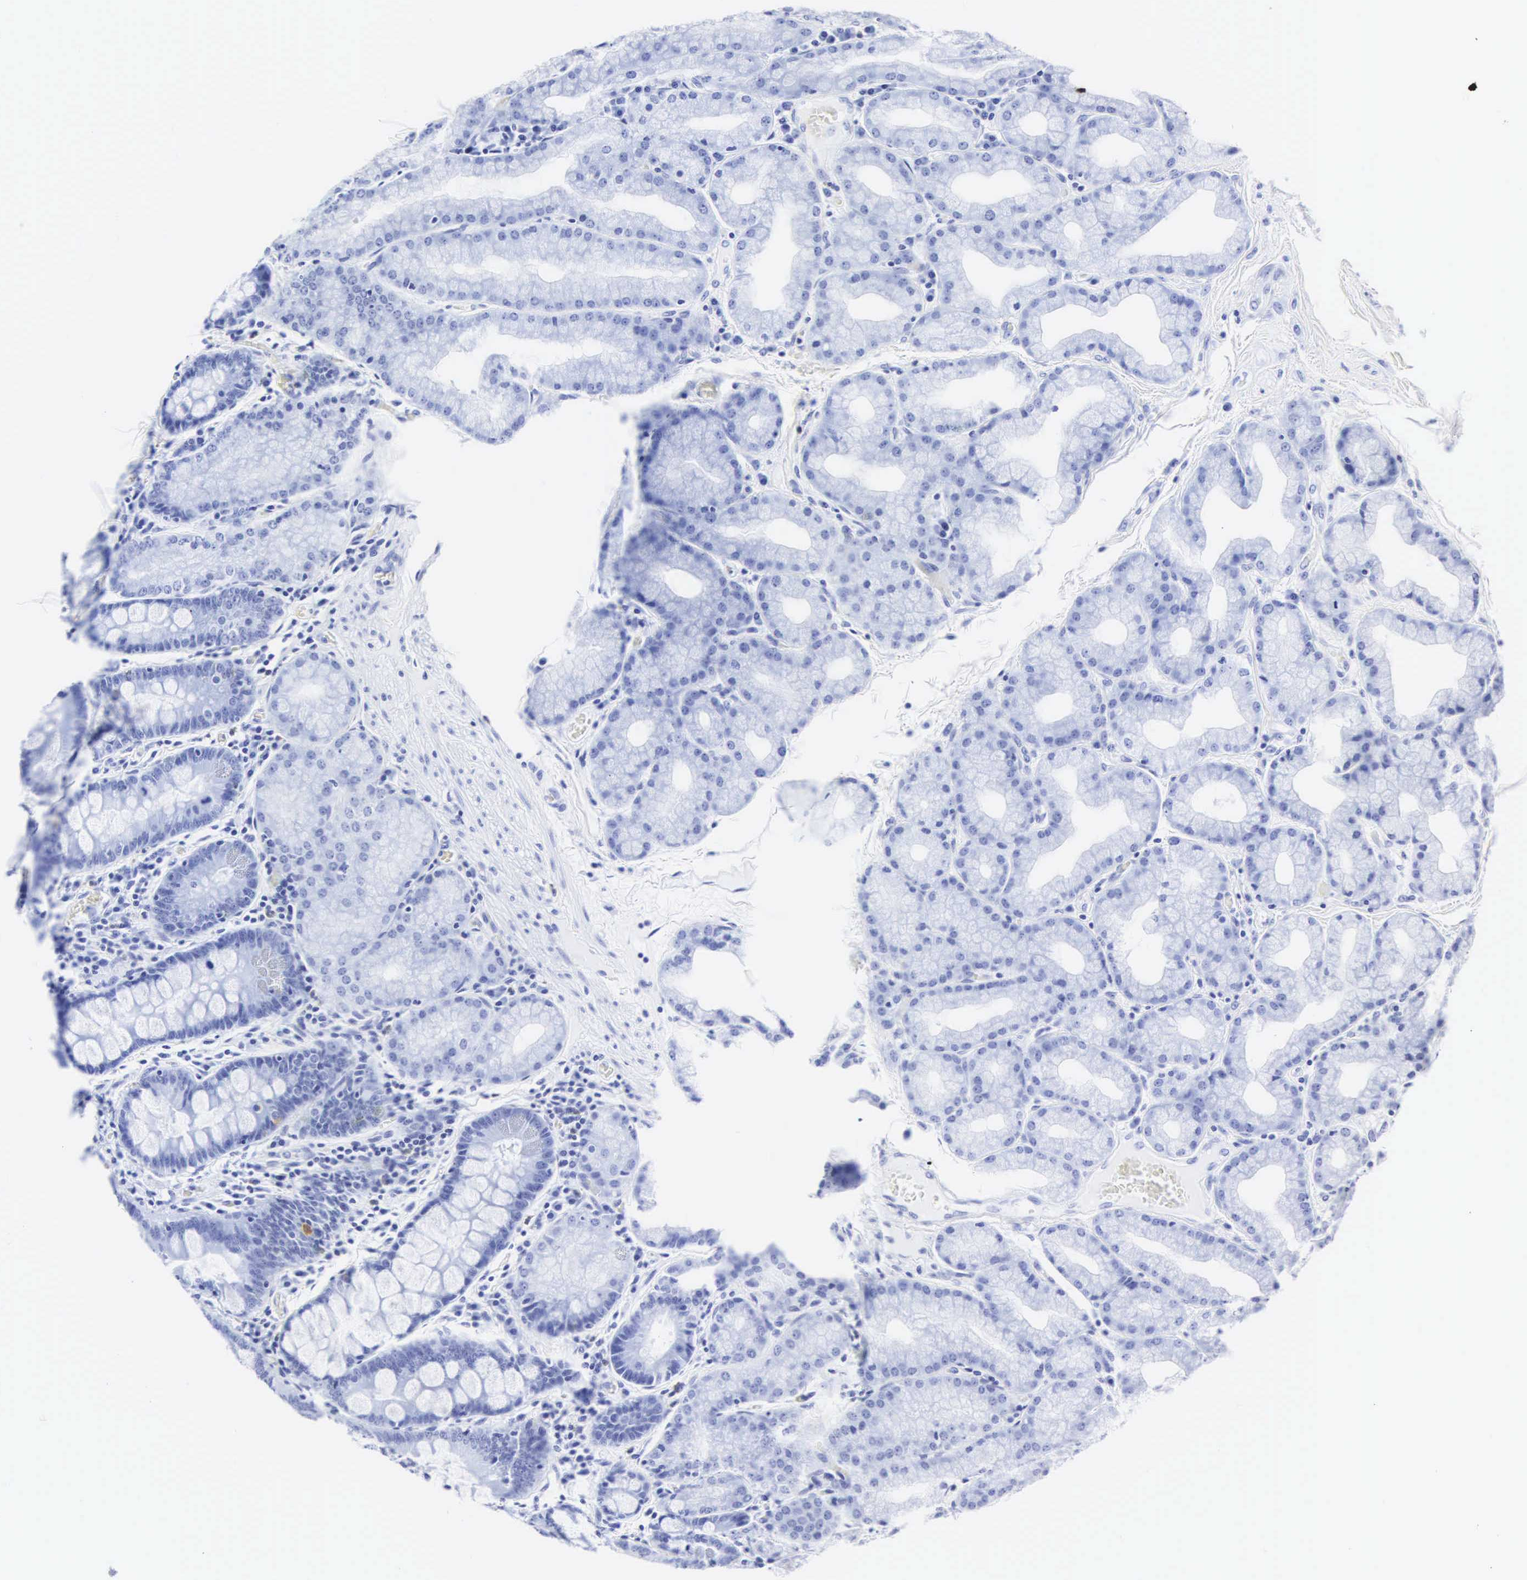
{"staining": {"intensity": "negative", "quantity": "none", "location": "none"}, "tissue": "duodenum", "cell_type": "Glandular cells", "image_type": "normal", "snomed": [{"axis": "morphology", "description": "Normal tissue, NOS"}, {"axis": "topography", "description": "Duodenum"}], "caption": "This is an IHC histopathology image of normal duodenum. There is no staining in glandular cells.", "gene": "CGB3", "patient": {"sex": "female", "age": 43}}